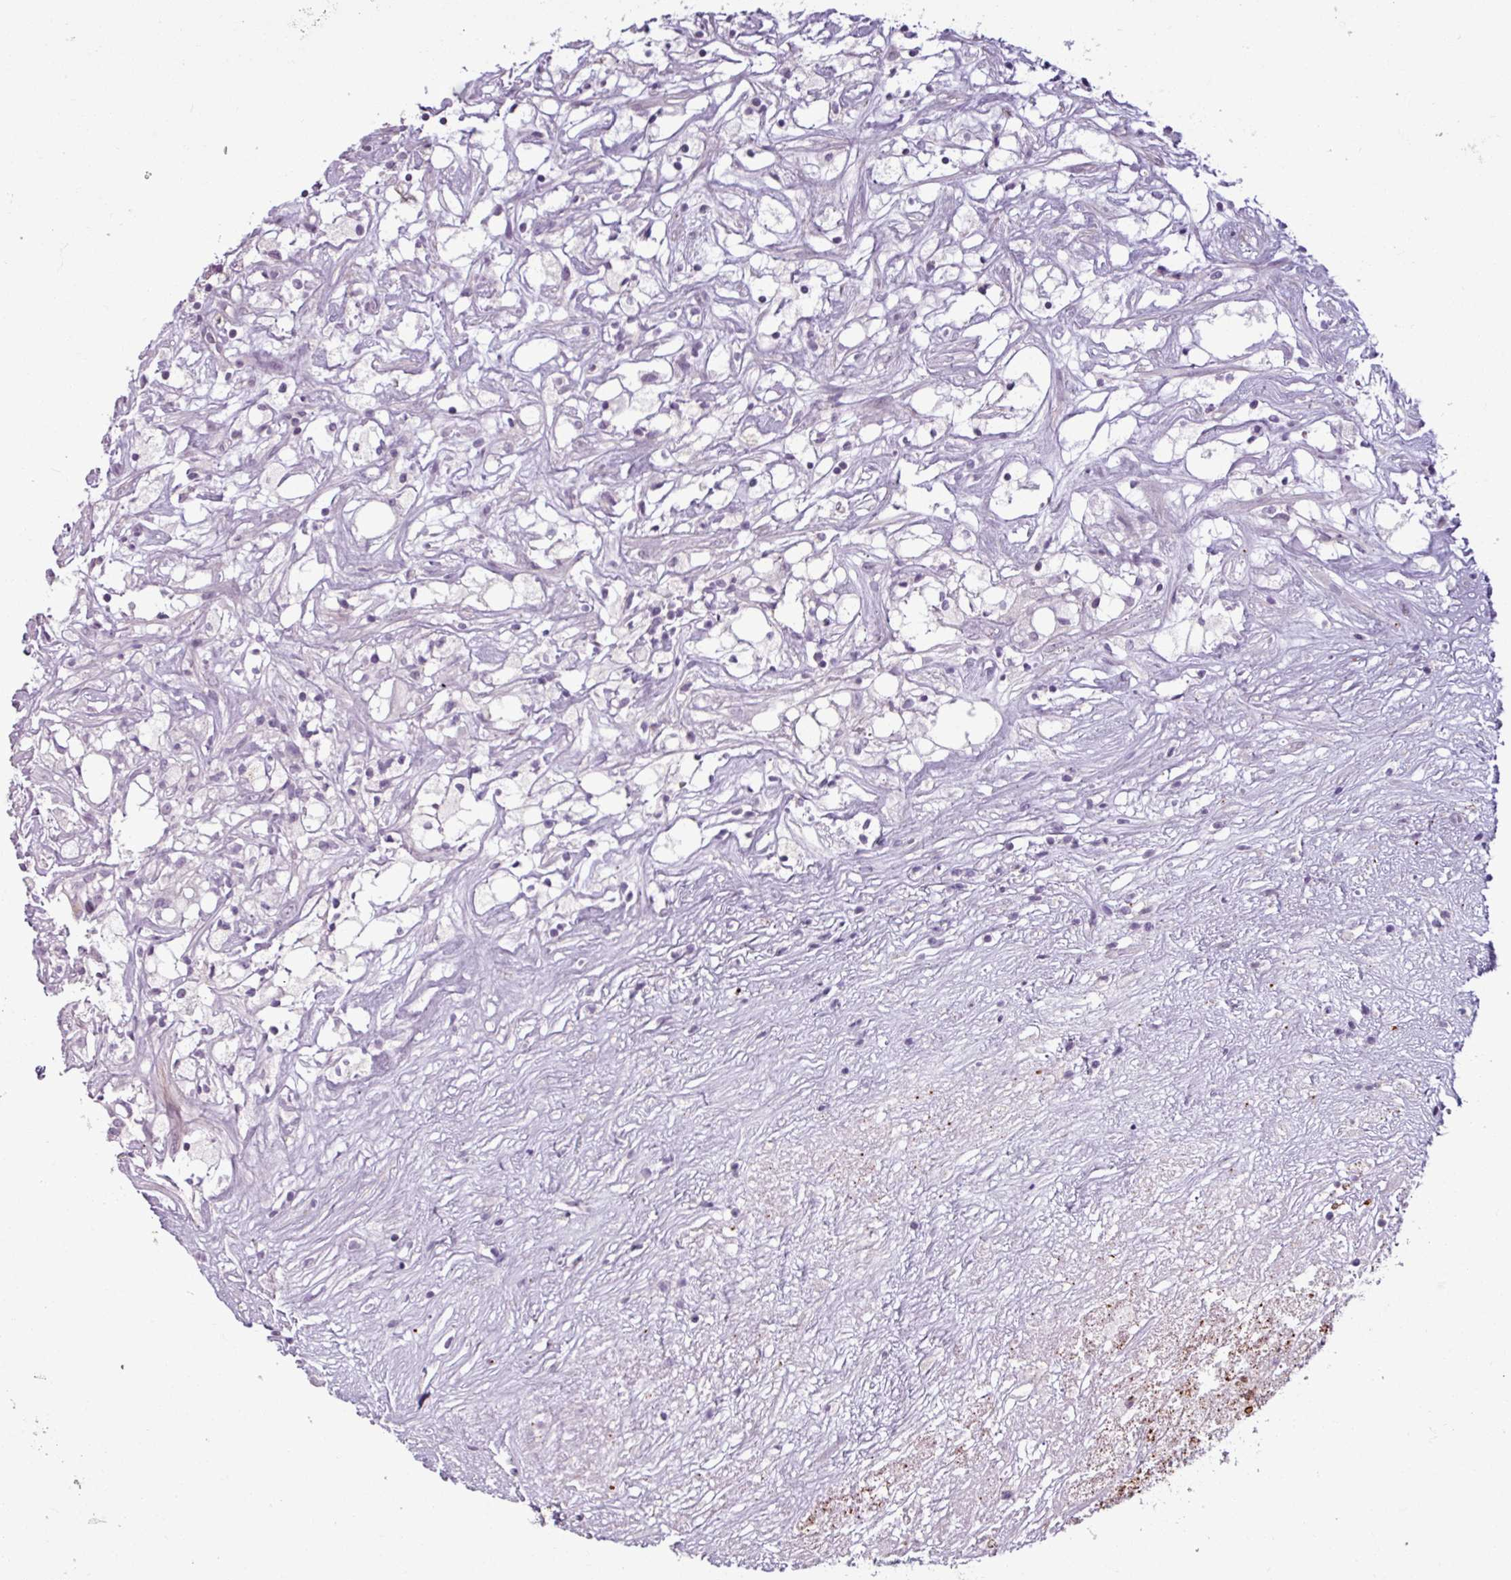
{"staining": {"intensity": "negative", "quantity": "none", "location": "none"}, "tissue": "renal cancer", "cell_type": "Tumor cells", "image_type": "cancer", "snomed": [{"axis": "morphology", "description": "Adenocarcinoma, NOS"}, {"axis": "topography", "description": "Kidney"}], "caption": "This micrograph is of renal cancer (adenocarcinoma) stained with immunohistochemistry to label a protein in brown with the nuclei are counter-stained blue. There is no positivity in tumor cells.", "gene": "PNMA6A", "patient": {"sex": "male", "age": 59}}